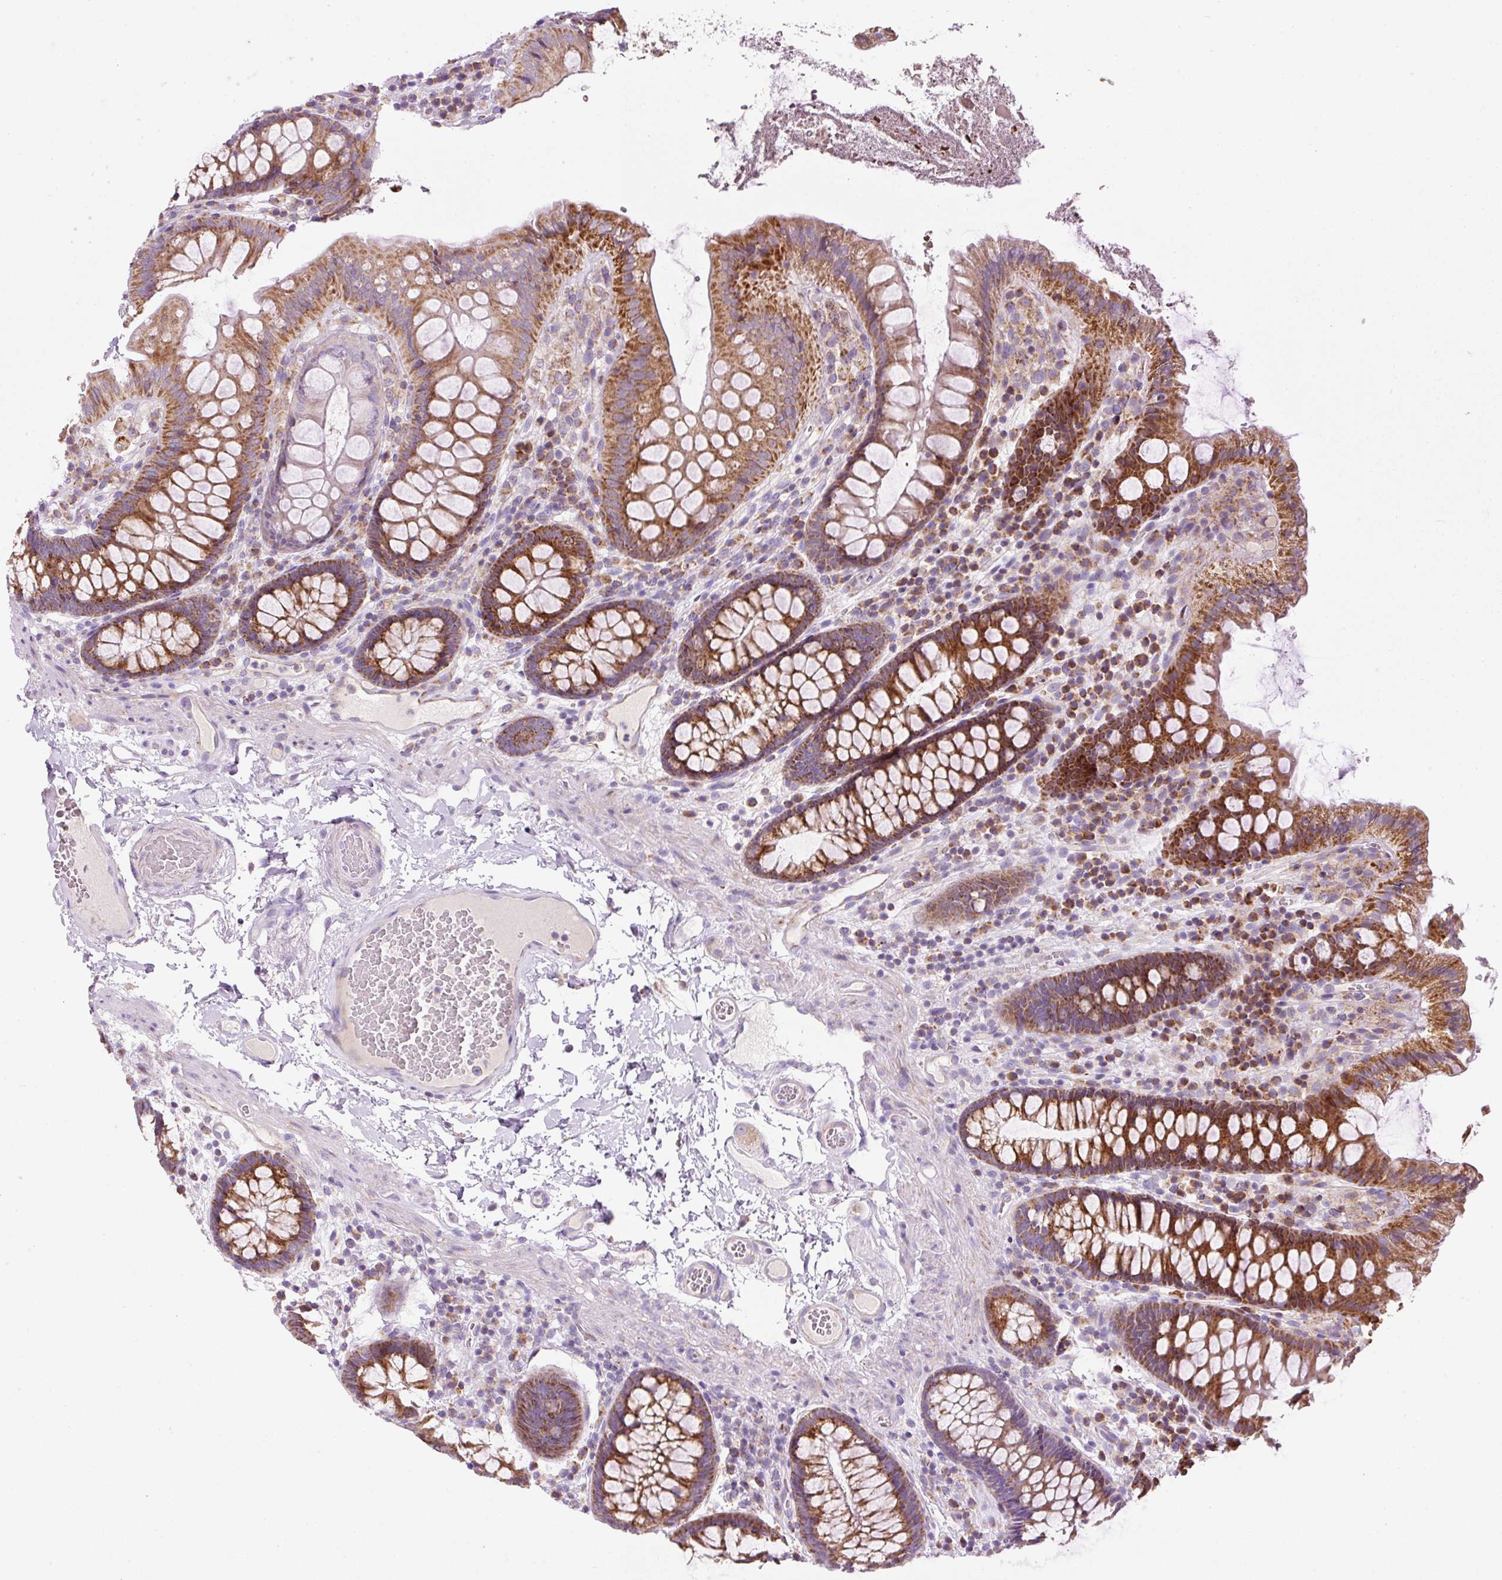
{"staining": {"intensity": "weak", "quantity": "<25%", "location": "cytoplasmic/membranous"}, "tissue": "colon", "cell_type": "Endothelial cells", "image_type": "normal", "snomed": [{"axis": "morphology", "description": "Normal tissue, NOS"}, {"axis": "topography", "description": "Colon"}], "caption": "Immunohistochemistry (IHC) image of normal colon: colon stained with DAB (3,3'-diaminobenzidine) exhibits no significant protein positivity in endothelial cells. (DAB (3,3'-diaminobenzidine) immunohistochemistry with hematoxylin counter stain).", "gene": "NDUFA1", "patient": {"sex": "male", "age": 84}}